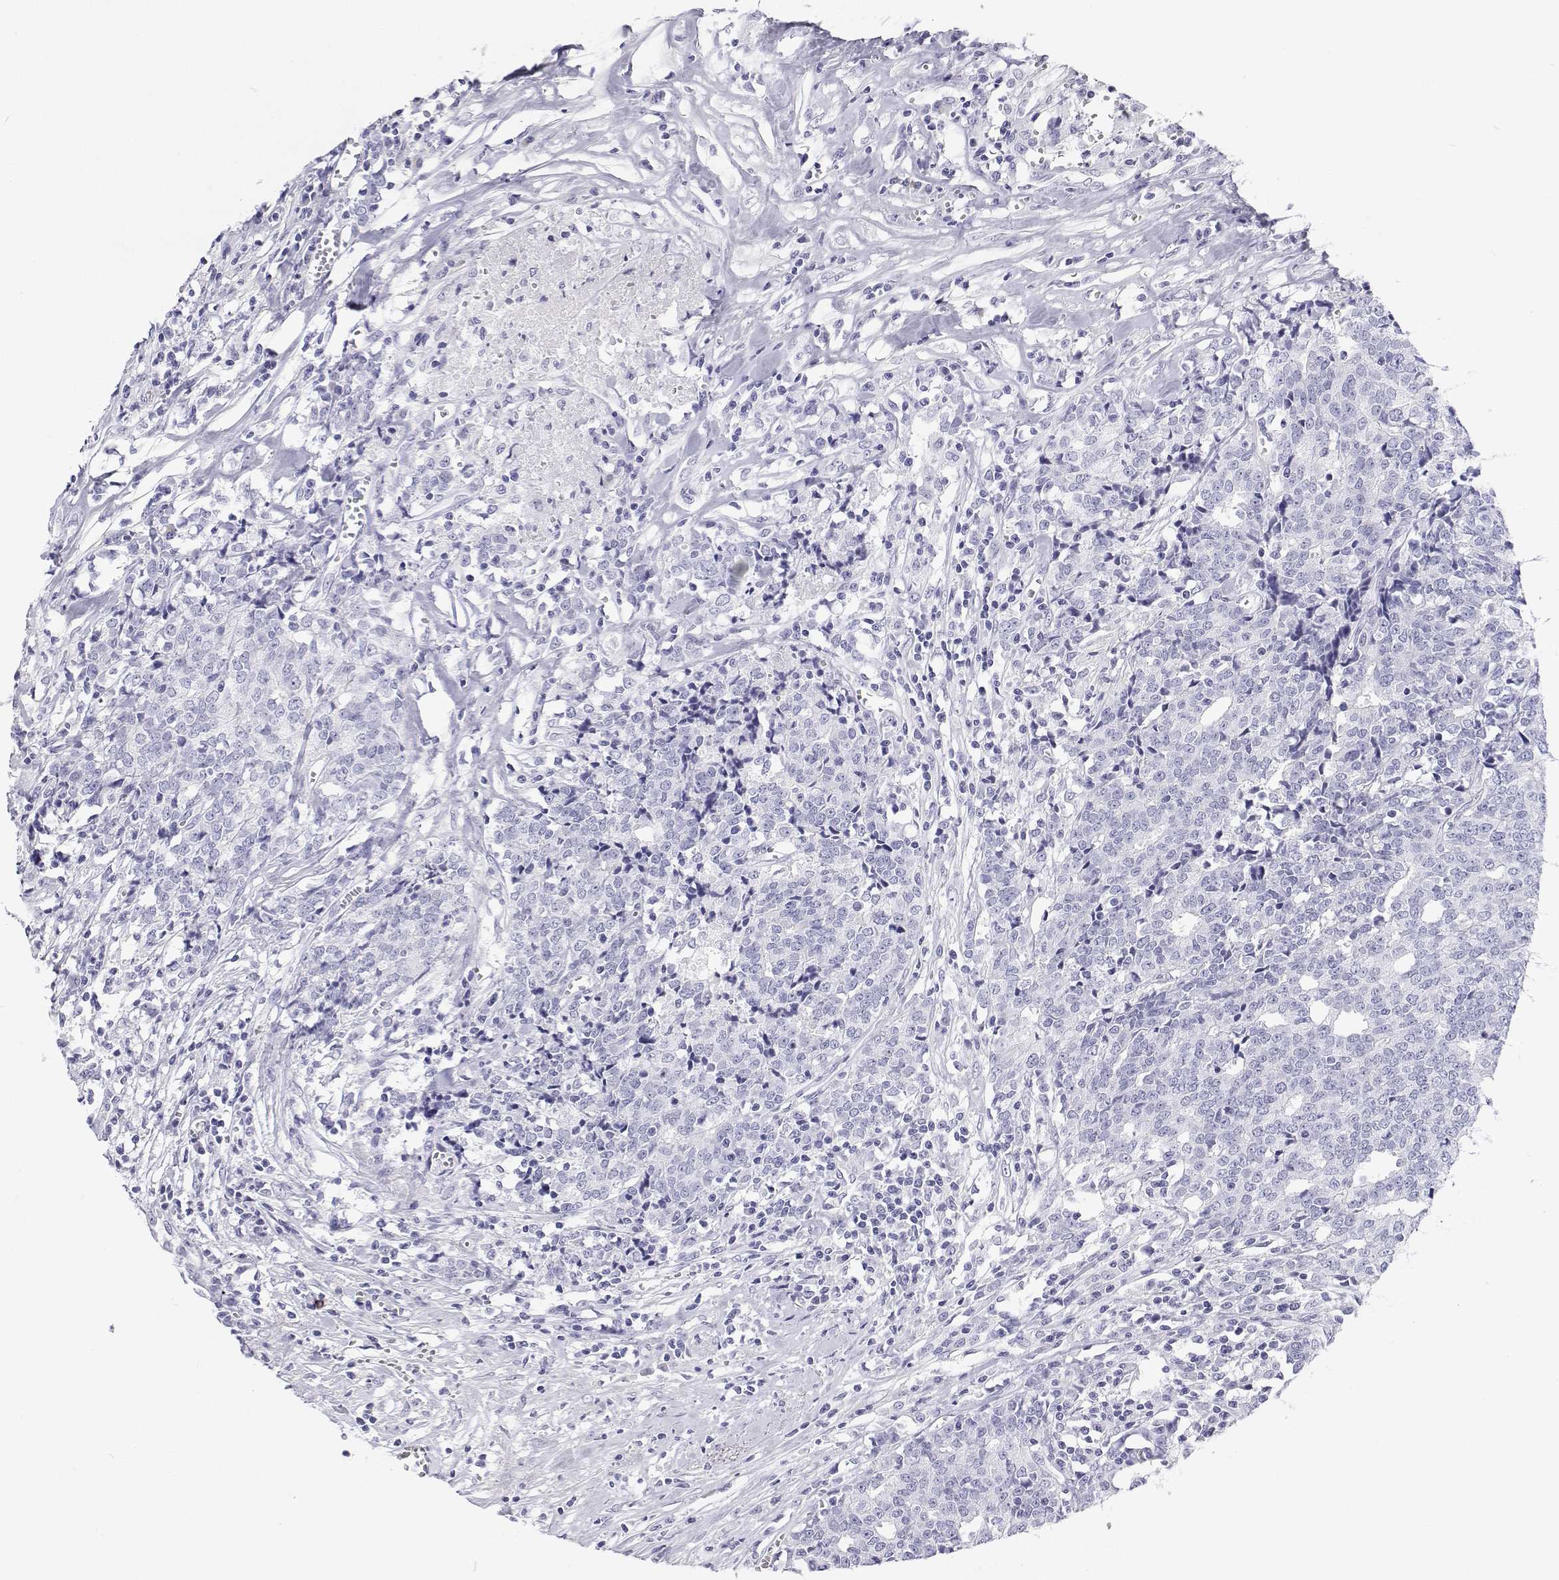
{"staining": {"intensity": "negative", "quantity": "none", "location": "none"}, "tissue": "prostate cancer", "cell_type": "Tumor cells", "image_type": "cancer", "snomed": [{"axis": "morphology", "description": "Adenocarcinoma, High grade"}, {"axis": "topography", "description": "Prostate and seminal vesicle, NOS"}], "caption": "High power microscopy photomicrograph of an IHC micrograph of prostate adenocarcinoma (high-grade), revealing no significant staining in tumor cells.", "gene": "BHMT", "patient": {"sex": "male", "age": 60}}